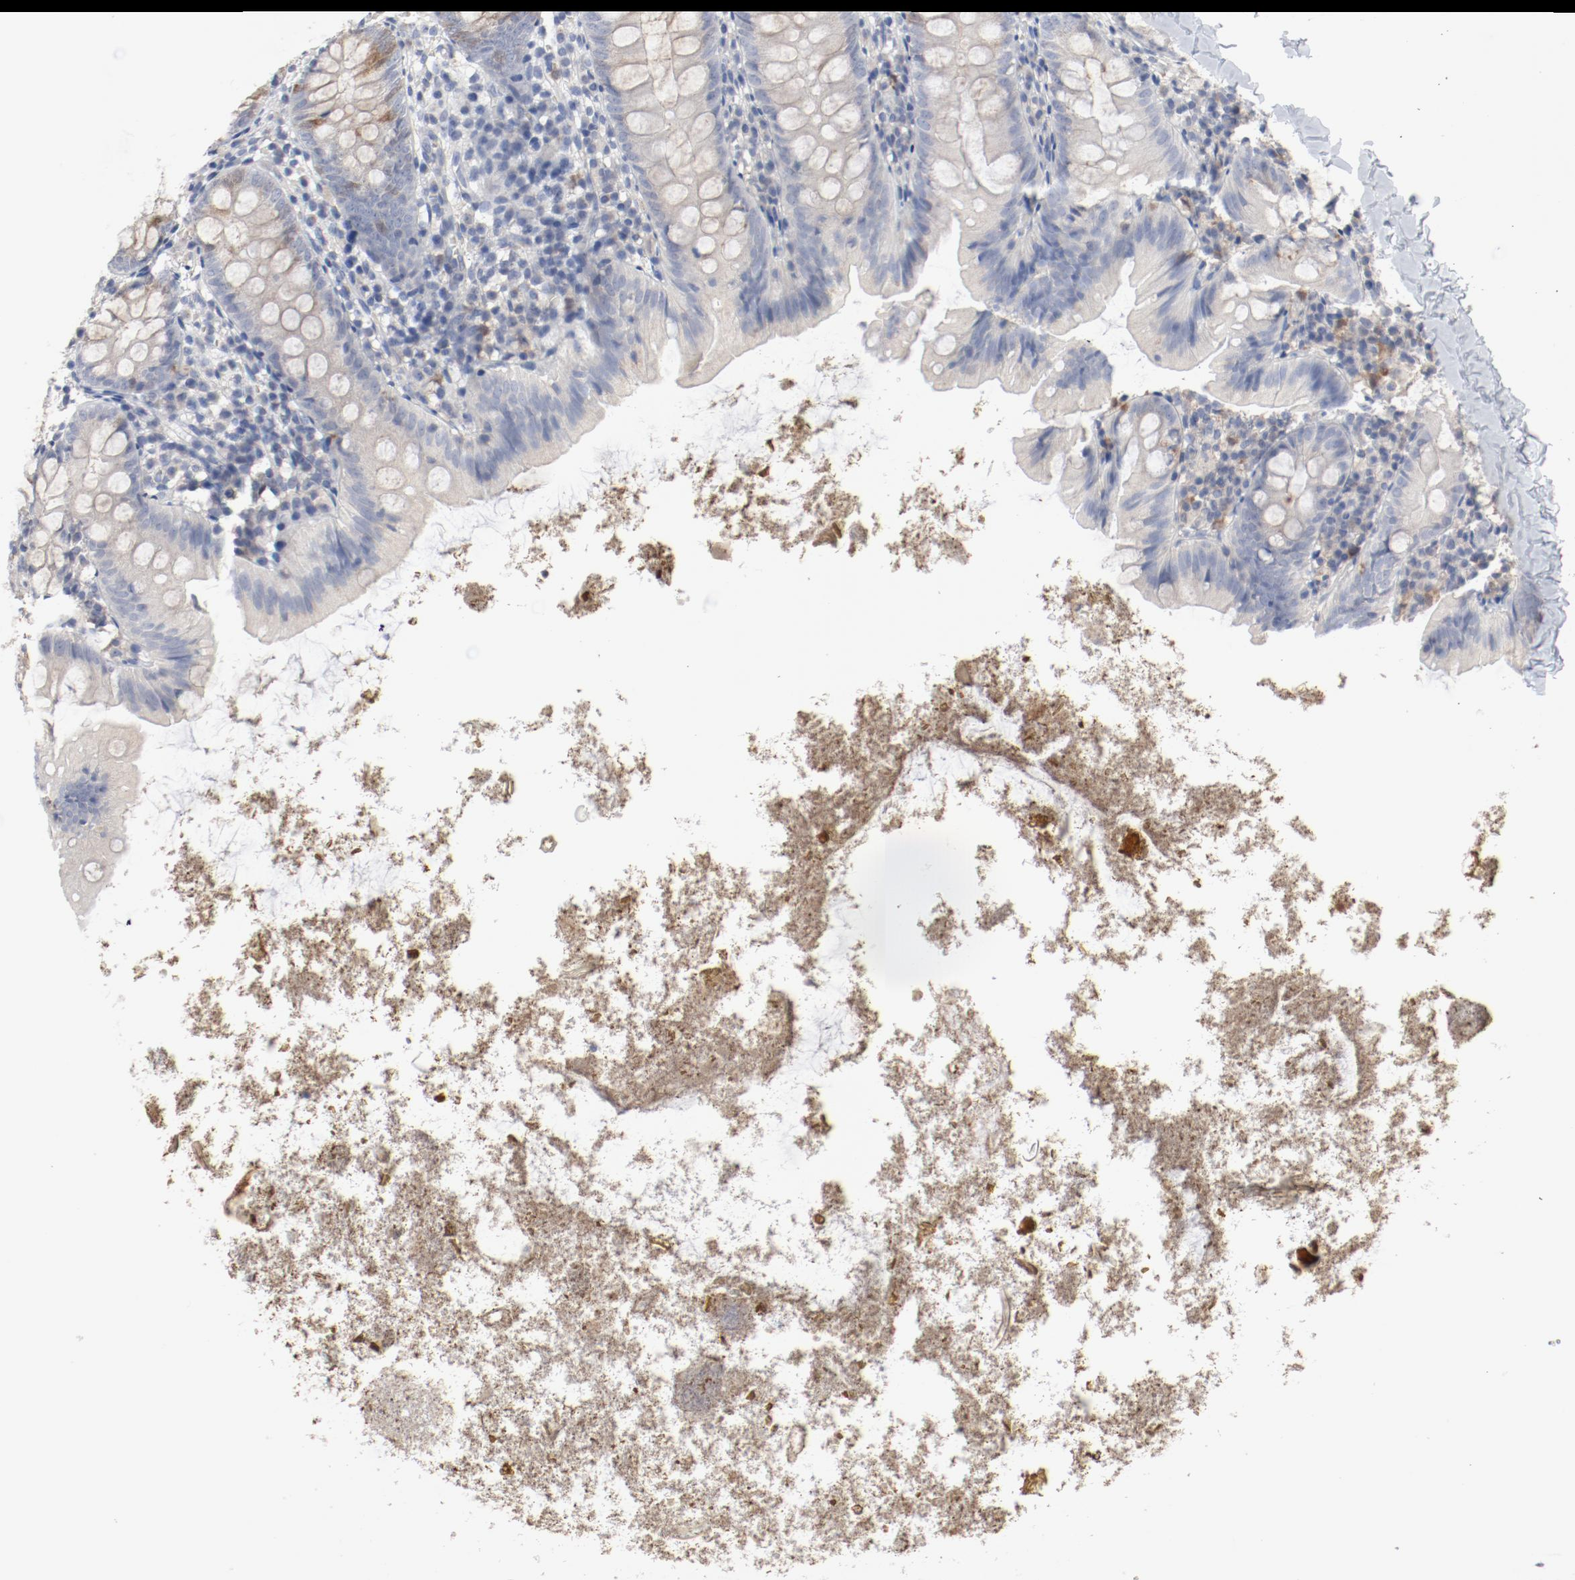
{"staining": {"intensity": "moderate", "quantity": "25%-75%", "location": "cytoplasmic/membranous"}, "tissue": "appendix", "cell_type": "Glandular cells", "image_type": "normal", "snomed": [{"axis": "morphology", "description": "Normal tissue, NOS"}, {"axis": "topography", "description": "Appendix"}], "caption": "Immunohistochemistry (IHC) of benign human appendix reveals medium levels of moderate cytoplasmic/membranous positivity in about 25%-75% of glandular cells. (DAB IHC, brown staining for protein, blue staining for nuclei).", "gene": "CDK1", "patient": {"sex": "female", "age": 9}}